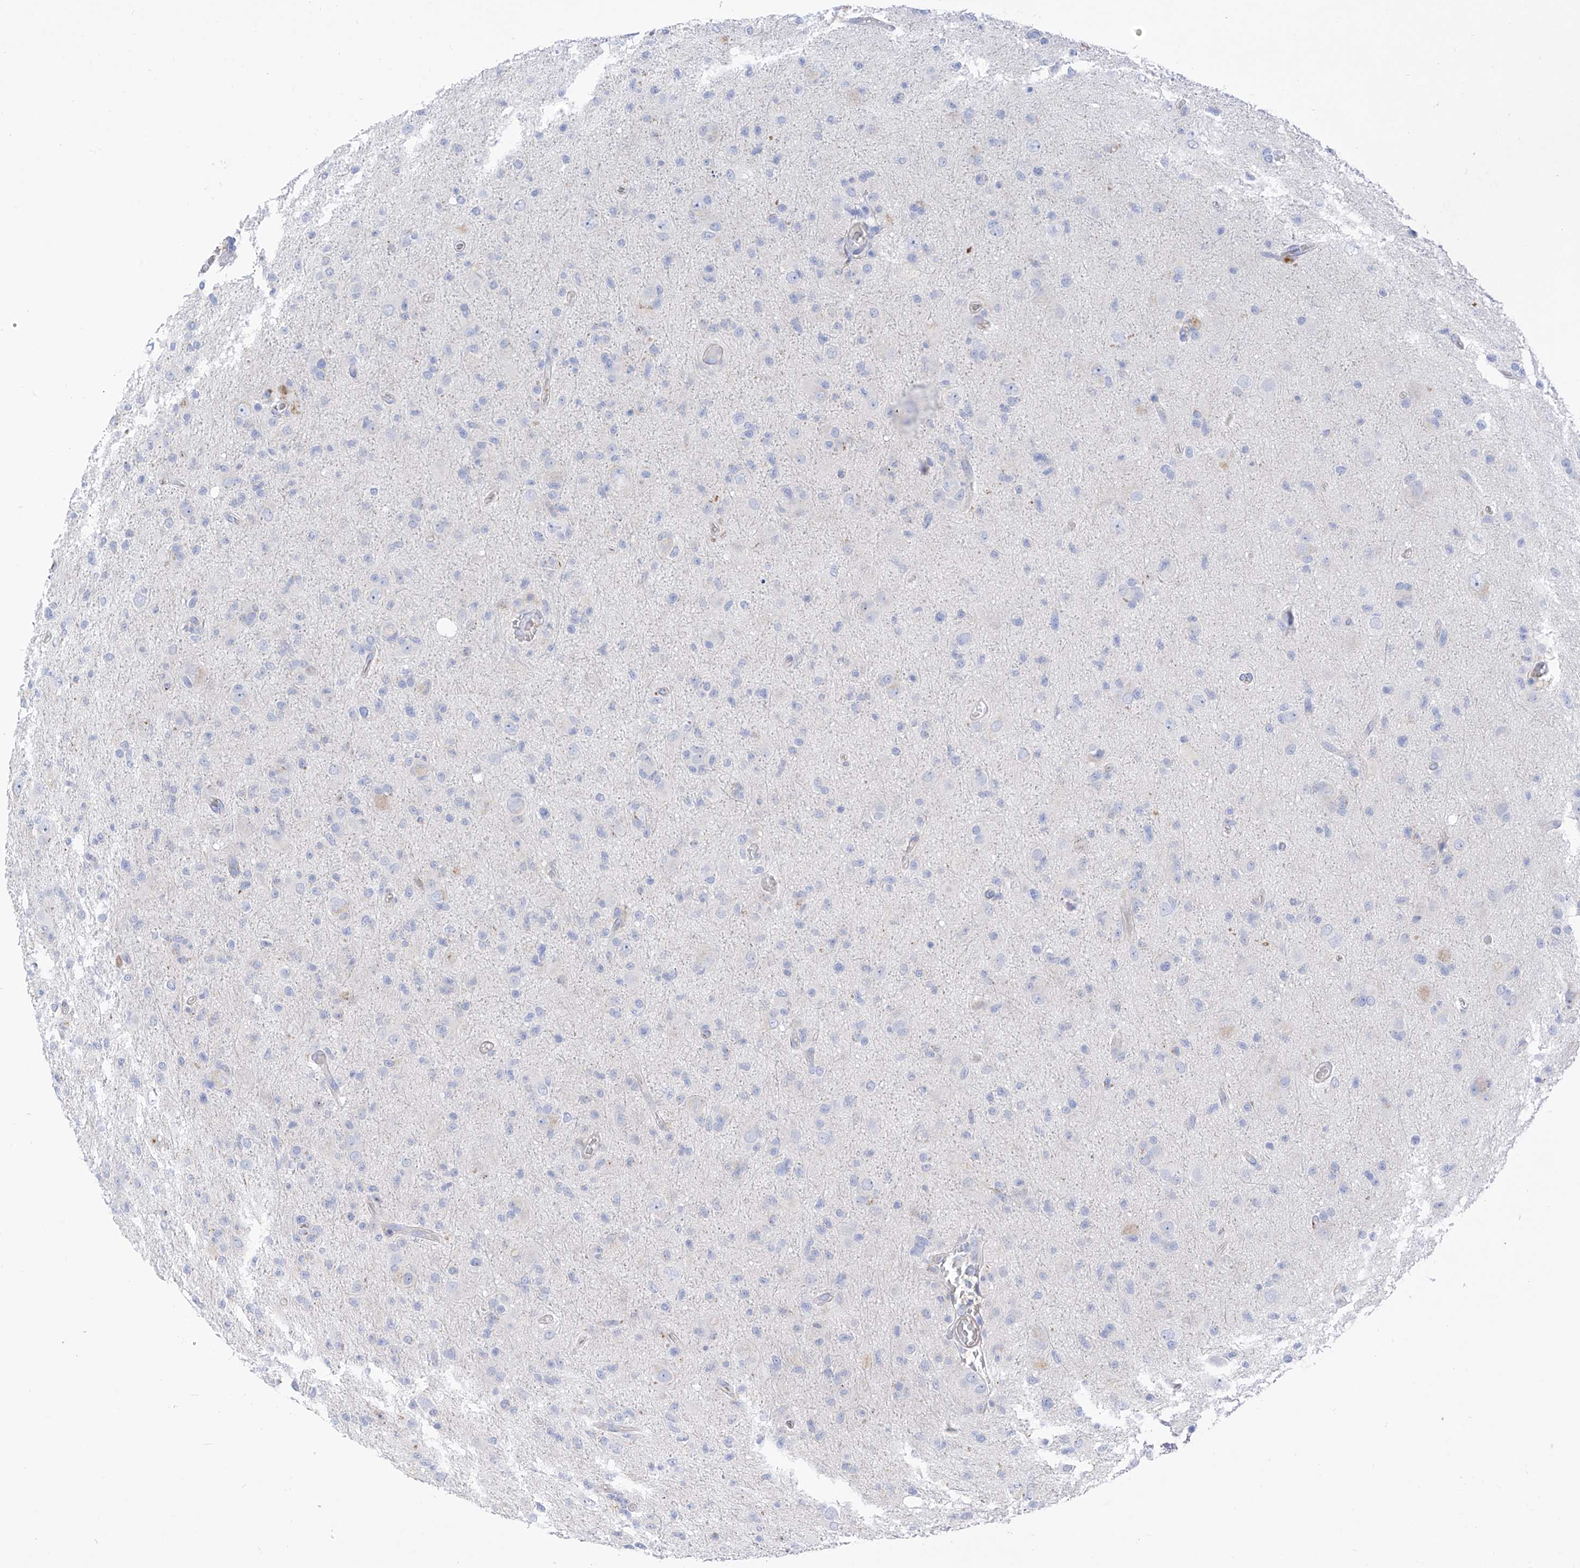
{"staining": {"intensity": "negative", "quantity": "none", "location": "none"}, "tissue": "glioma", "cell_type": "Tumor cells", "image_type": "cancer", "snomed": [{"axis": "morphology", "description": "Glioma, malignant, High grade"}, {"axis": "topography", "description": "Brain"}], "caption": "Malignant glioma (high-grade) stained for a protein using immunohistochemistry exhibits no expression tumor cells.", "gene": "ITGA9", "patient": {"sex": "female", "age": 57}}